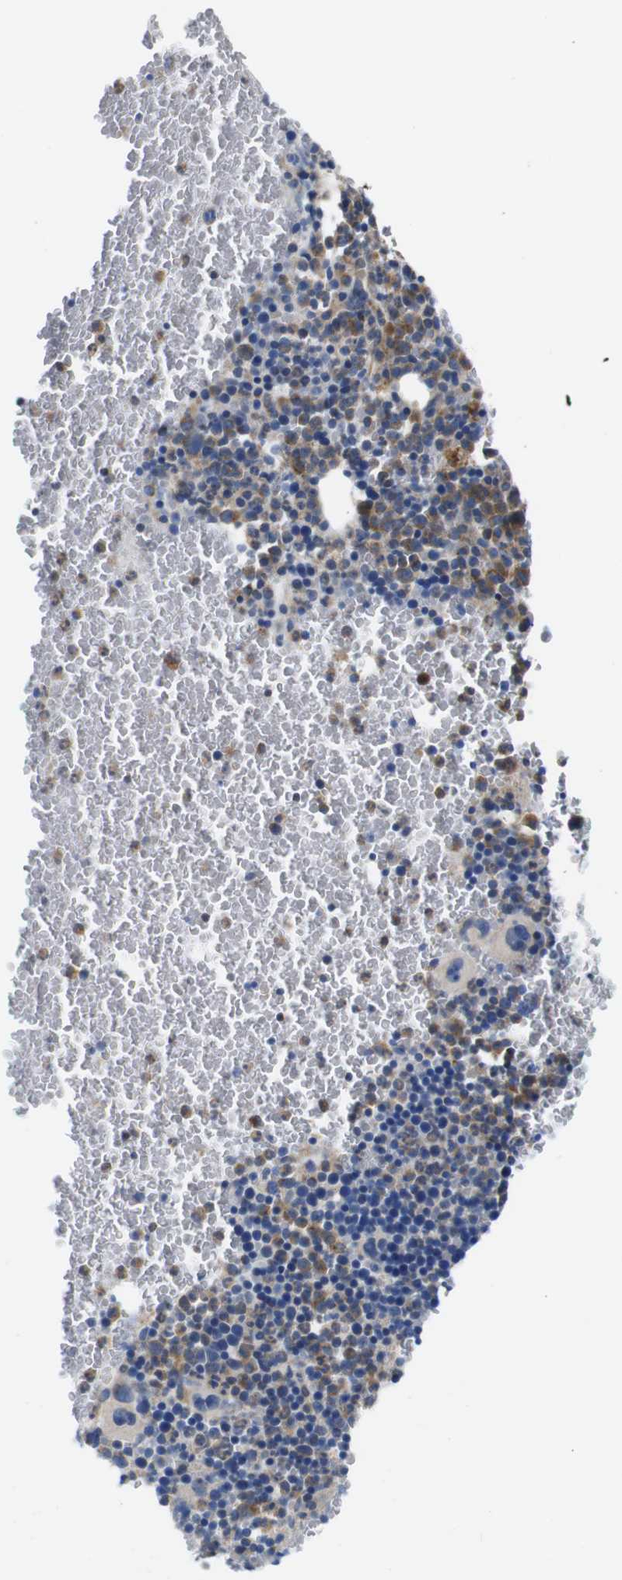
{"staining": {"intensity": "moderate", "quantity": "25%-75%", "location": "cytoplasmic/membranous"}, "tissue": "bone marrow", "cell_type": "Hematopoietic cells", "image_type": "normal", "snomed": [{"axis": "morphology", "description": "Normal tissue, NOS"}, {"axis": "morphology", "description": "Inflammation, NOS"}, {"axis": "topography", "description": "Bone marrow"}], "caption": "Immunohistochemistry of unremarkable human bone marrow demonstrates medium levels of moderate cytoplasmic/membranous expression in approximately 25%-75% of hematopoietic cells.", "gene": "PDCD1LG2", "patient": {"sex": "male", "age": 47}}